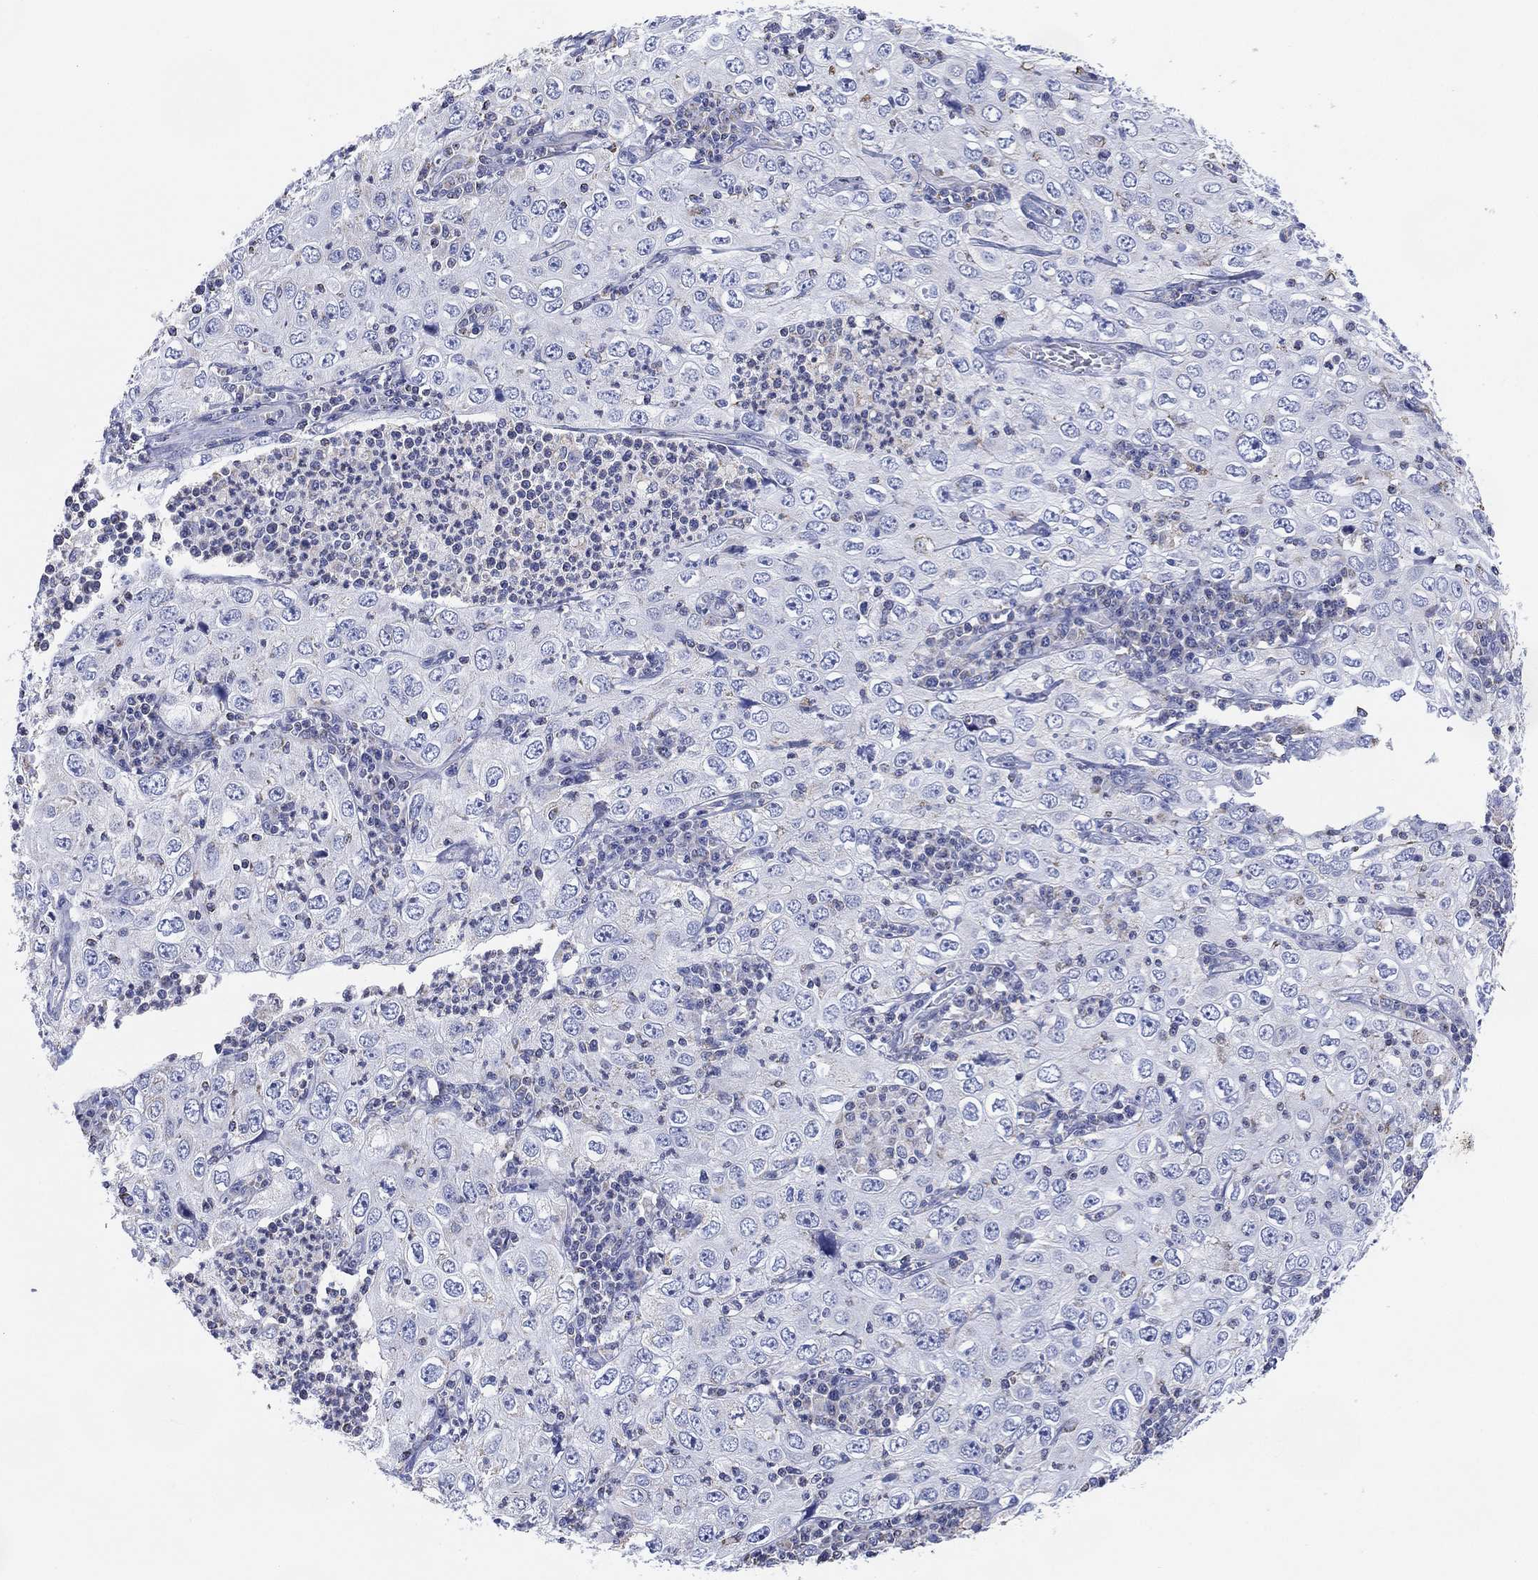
{"staining": {"intensity": "negative", "quantity": "none", "location": "none"}, "tissue": "cervical cancer", "cell_type": "Tumor cells", "image_type": "cancer", "snomed": [{"axis": "morphology", "description": "Squamous cell carcinoma, NOS"}, {"axis": "topography", "description": "Cervix"}], "caption": "This is an IHC photomicrograph of cervical cancer. There is no staining in tumor cells.", "gene": "CFTR", "patient": {"sex": "female", "age": 24}}